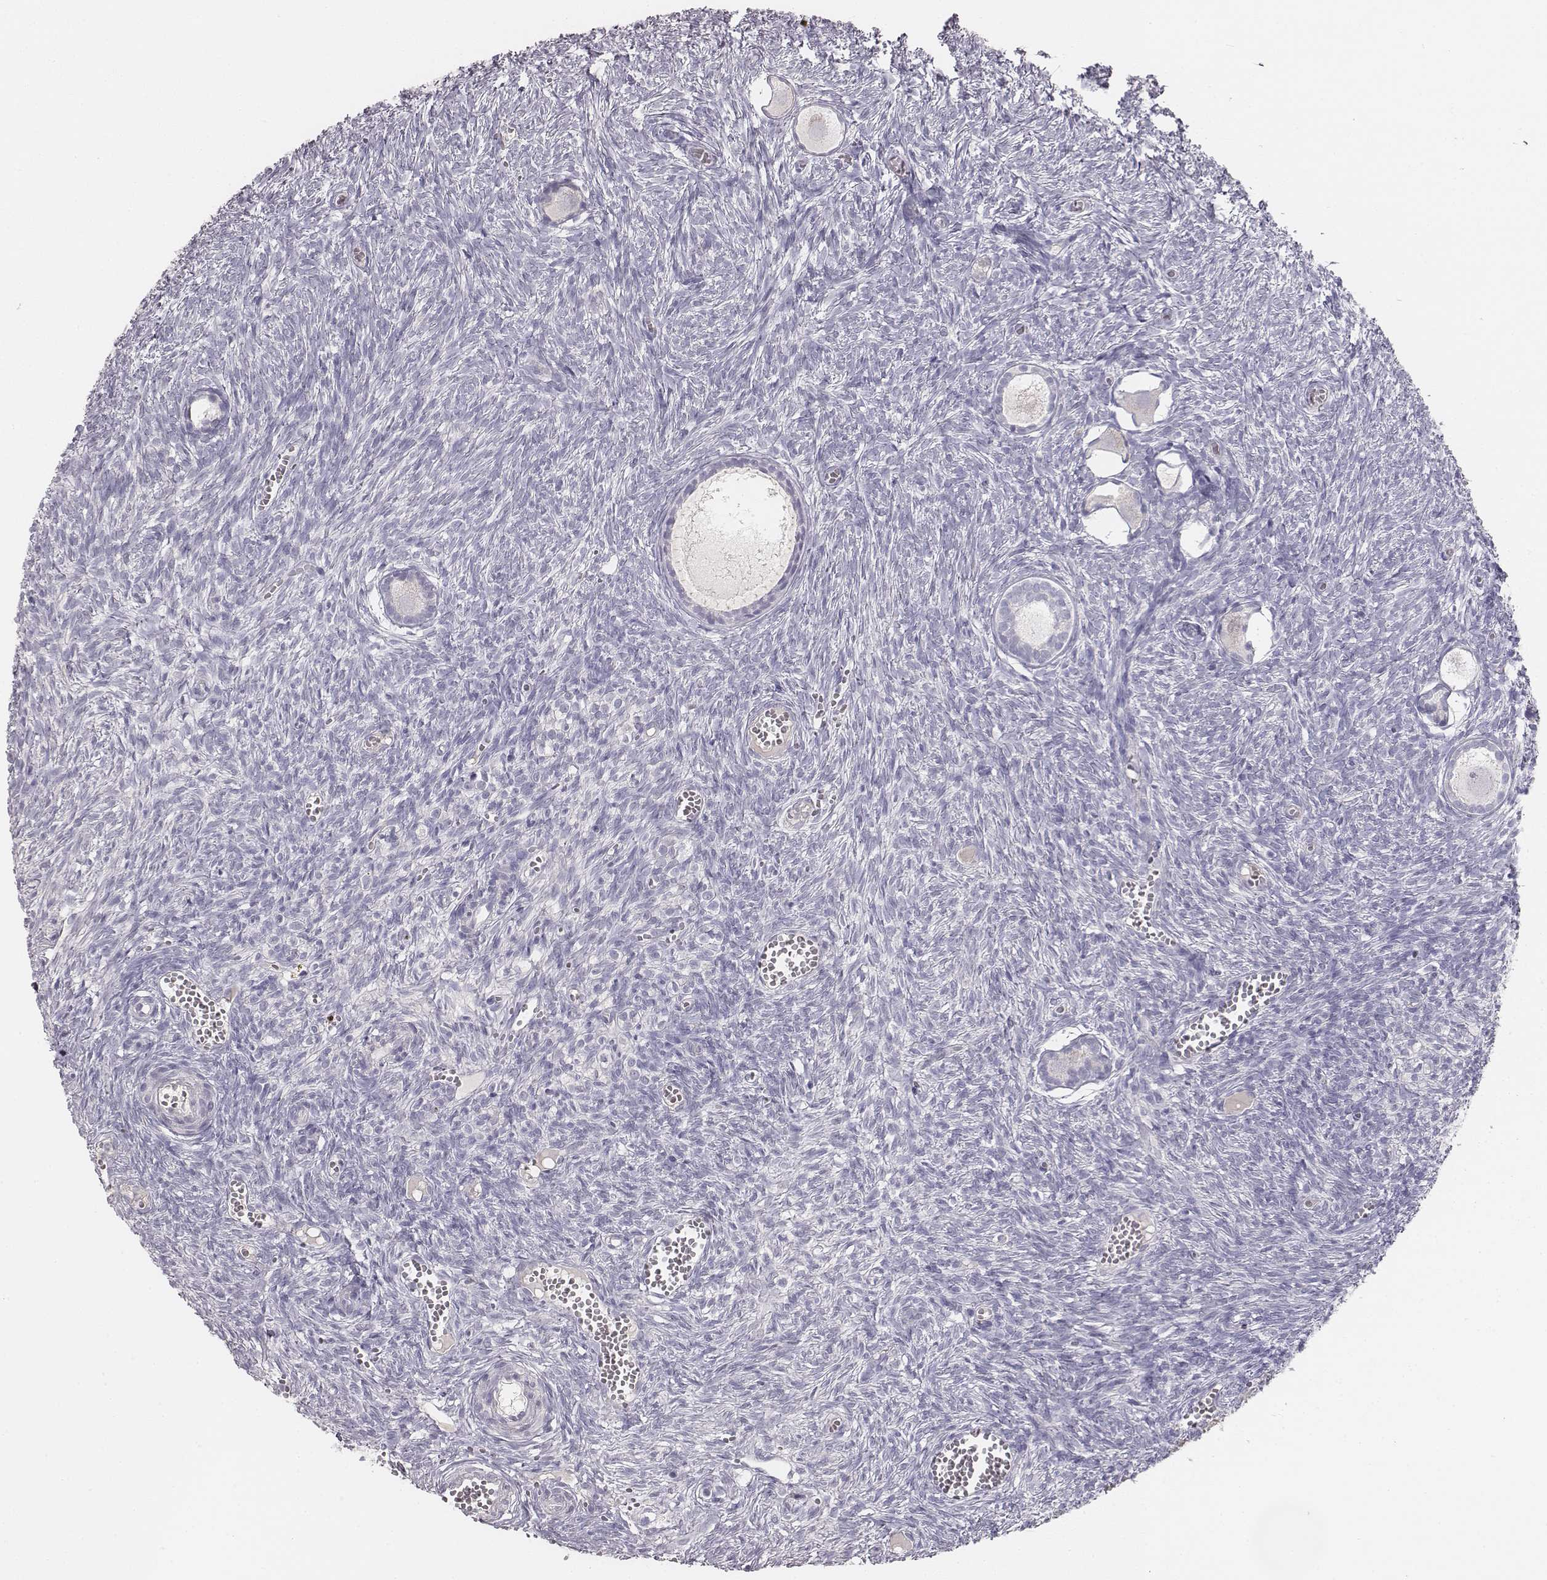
{"staining": {"intensity": "negative", "quantity": "none", "location": "none"}, "tissue": "ovary", "cell_type": "Follicle cells", "image_type": "normal", "snomed": [{"axis": "morphology", "description": "Normal tissue, NOS"}, {"axis": "topography", "description": "Ovary"}], "caption": "A high-resolution histopathology image shows immunohistochemistry (IHC) staining of normal ovary, which demonstrates no significant expression in follicle cells.", "gene": "MYH6", "patient": {"sex": "female", "age": 43}}